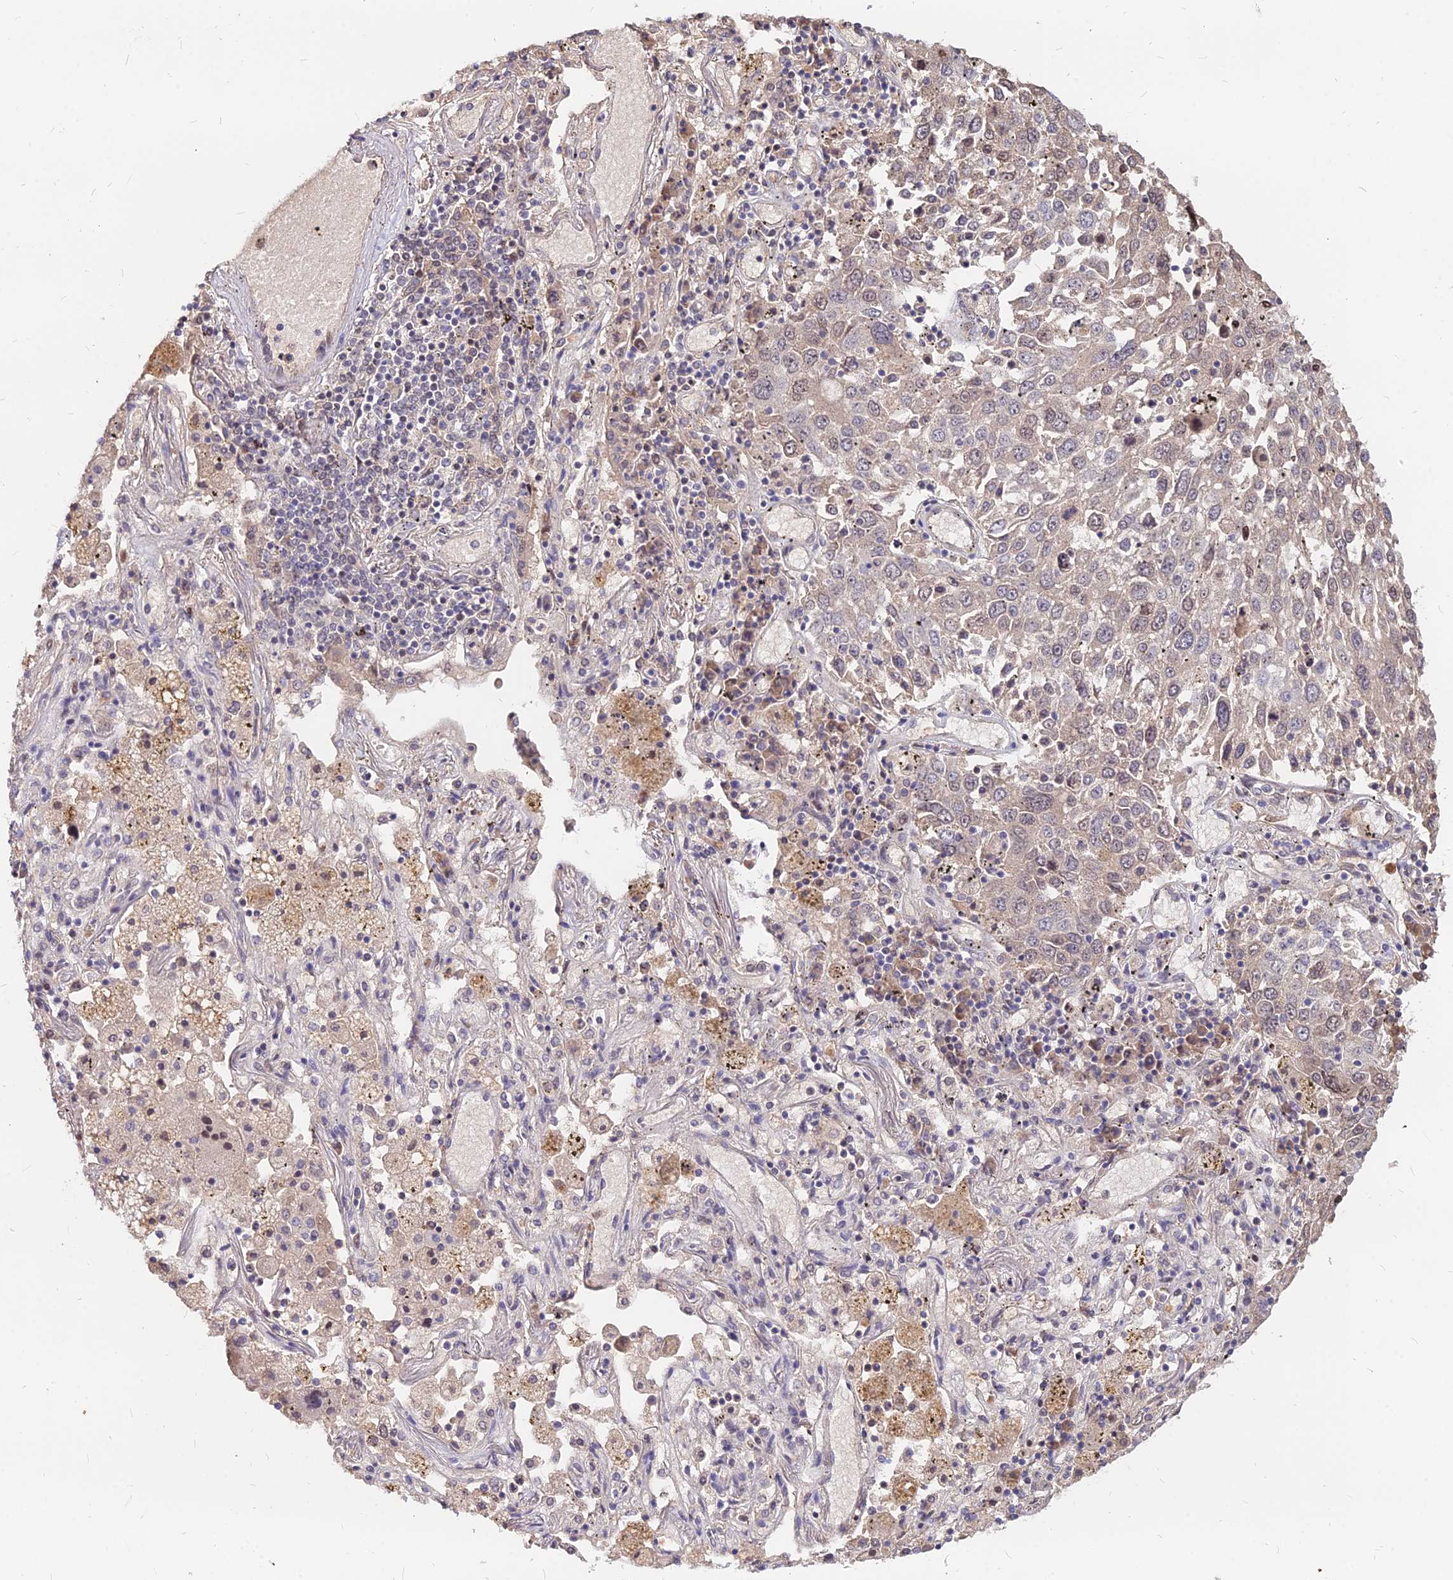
{"staining": {"intensity": "weak", "quantity": "<25%", "location": "nuclear"}, "tissue": "lung cancer", "cell_type": "Tumor cells", "image_type": "cancer", "snomed": [{"axis": "morphology", "description": "Squamous cell carcinoma, NOS"}, {"axis": "topography", "description": "Lung"}], "caption": "Lung squamous cell carcinoma was stained to show a protein in brown. There is no significant positivity in tumor cells. (Brightfield microscopy of DAB immunohistochemistry at high magnification).", "gene": "C11orf68", "patient": {"sex": "male", "age": 65}}